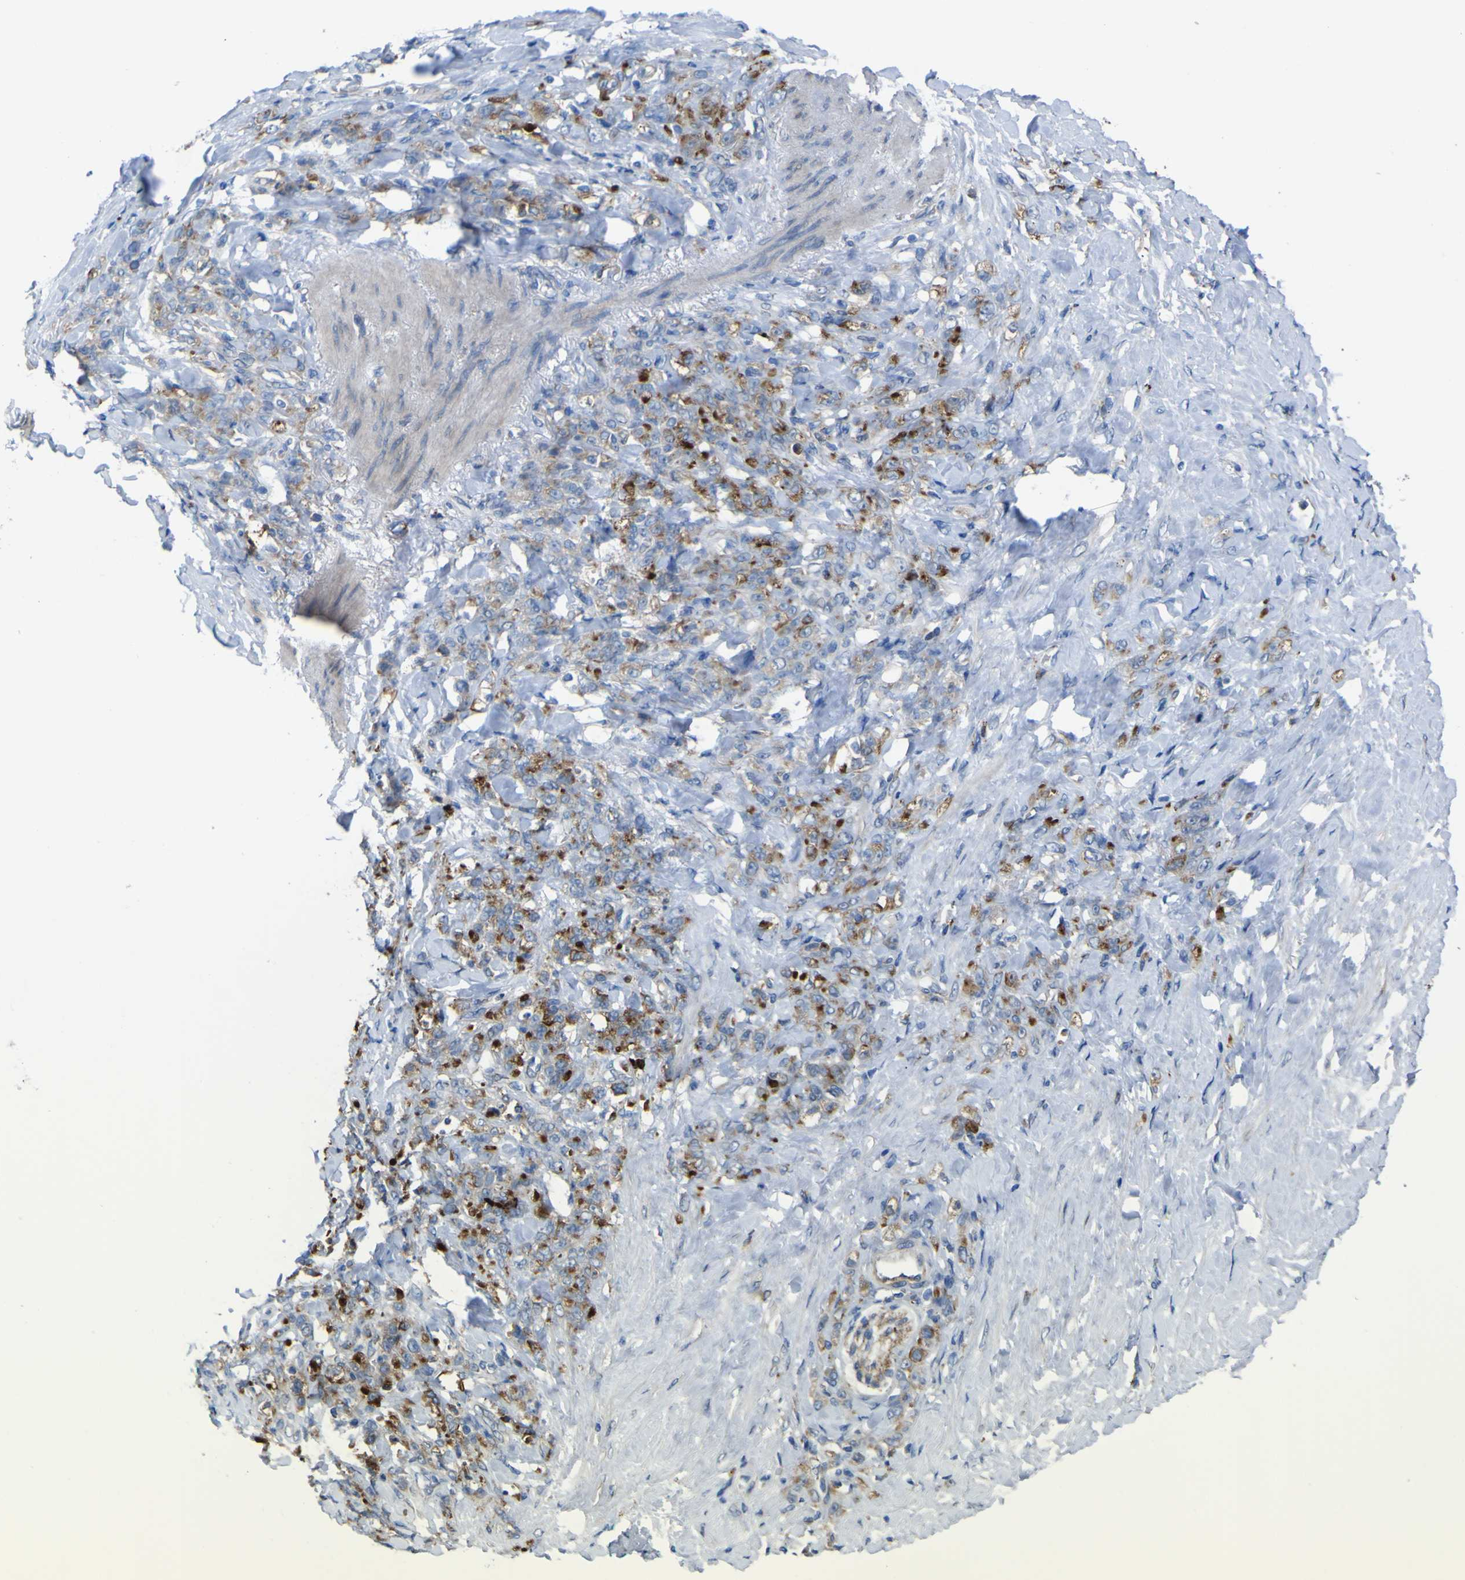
{"staining": {"intensity": "strong", "quantity": ">75%", "location": "cytoplasmic/membranous"}, "tissue": "stomach cancer", "cell_type": "Tumor cells", "image_type": "cancer", "snomed": [{"axis": "morphology", "description": "Adenocarcinoma, NOS"}, {"axis": "topography", "description": "Stomach"}], "caption": "Approximately >75% of tumor cells in human stomach cancer (adenocarcinoma) show strong cytoplasmic/membranous protein expression as visualized by brown immunohistochemical staining.", "gene": "CST3", "patient": {"sex": "male", "age": 82}}